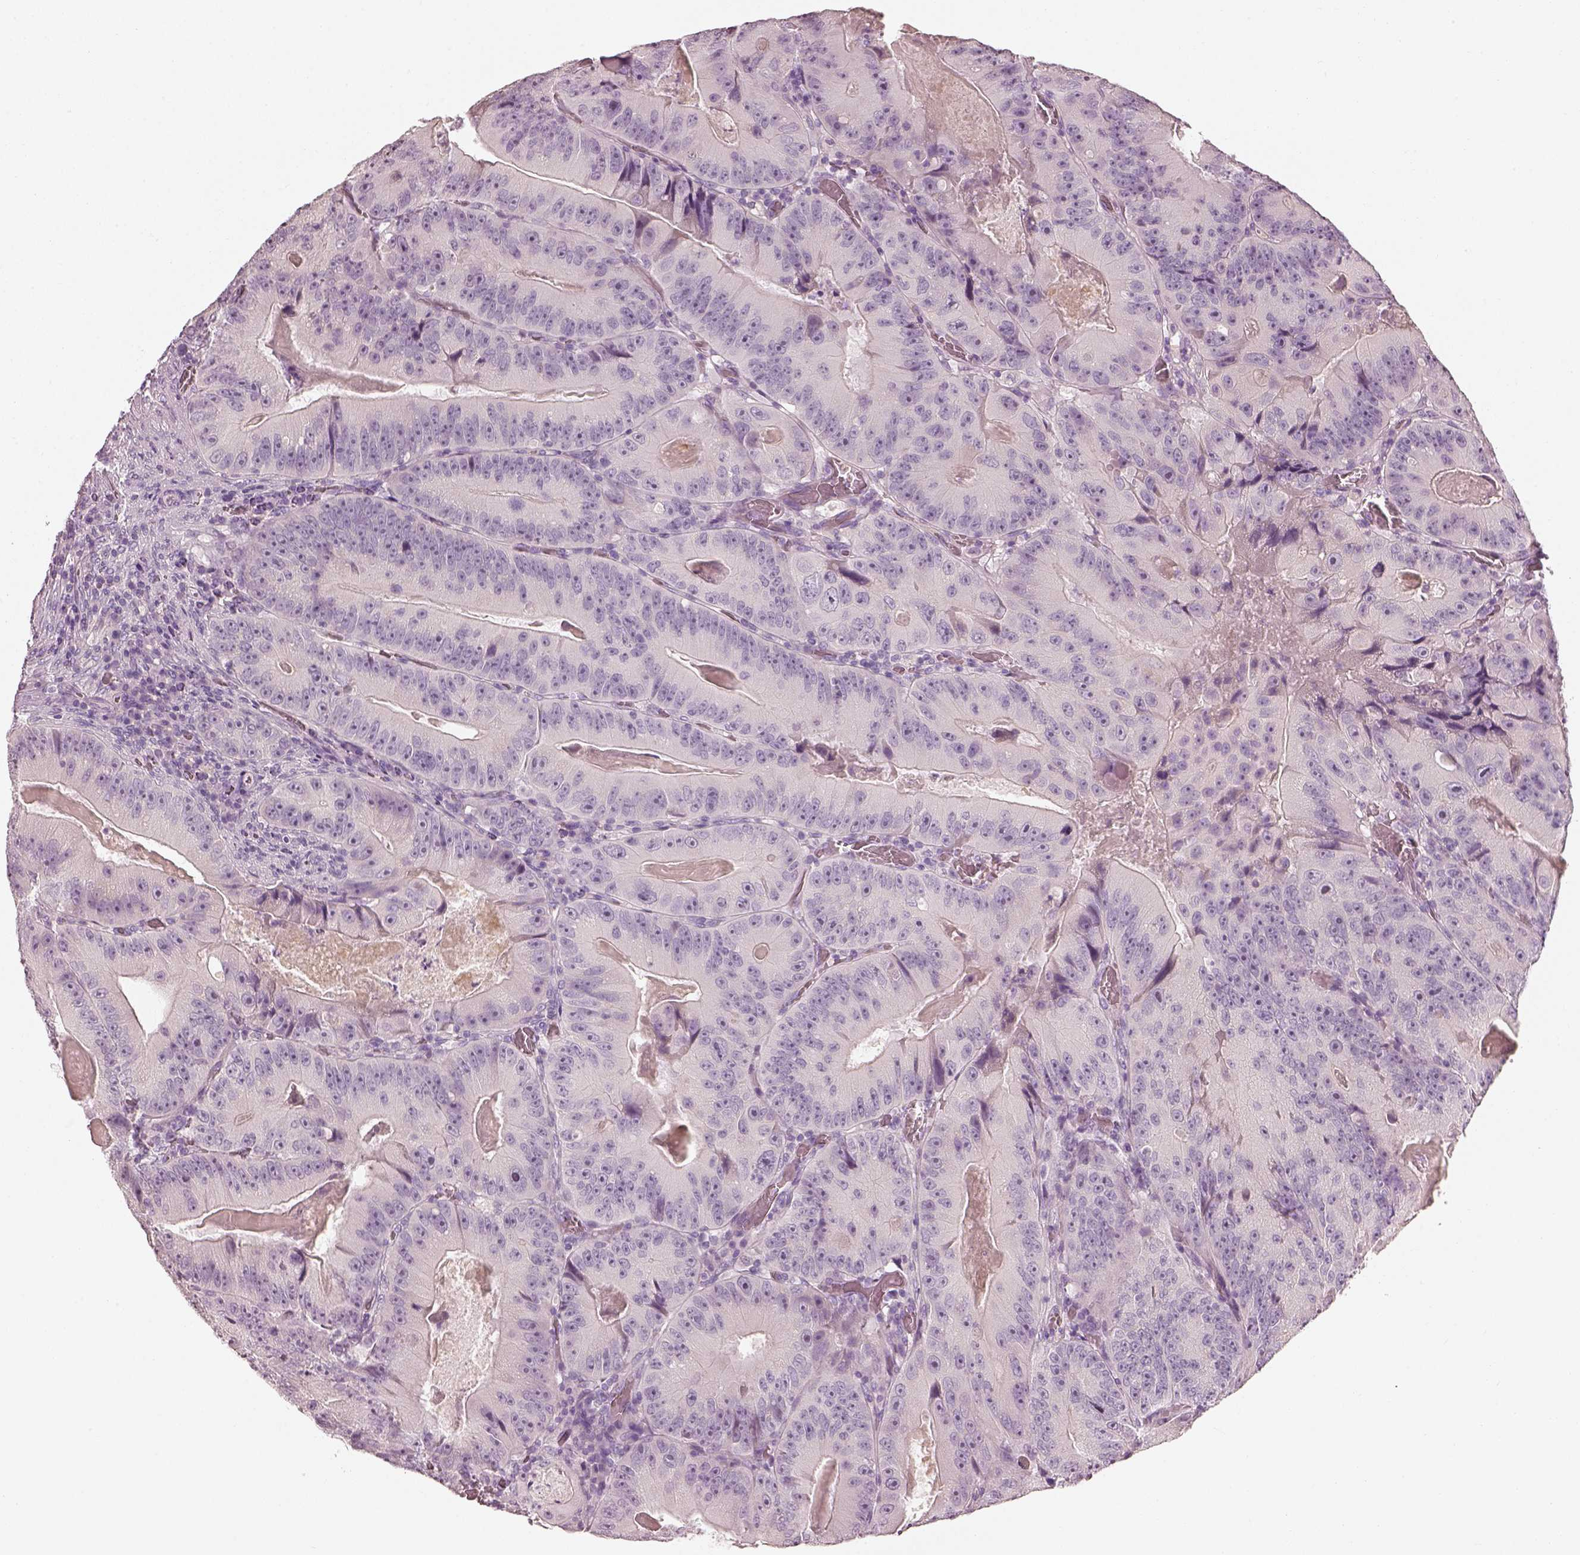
{"staining": {"intensity": "negative", "quantity": "none", "location": "none"}, "tissue": "colorectal cancer", "cell_type": "Tumor cells", "image_type": "cancer", "snomed": [{"axis": "morphology", "description": "Adenocarcinoma, NOS"}, {"axis": "topography", "description": "Colon"}], "caption": "This is an immunohistochemistry image of human adenocarcinoma (colorectal). There is no expression in tumor cells.", "gene": "PNOC", "patient": {"sex": "female", "age": 86}}